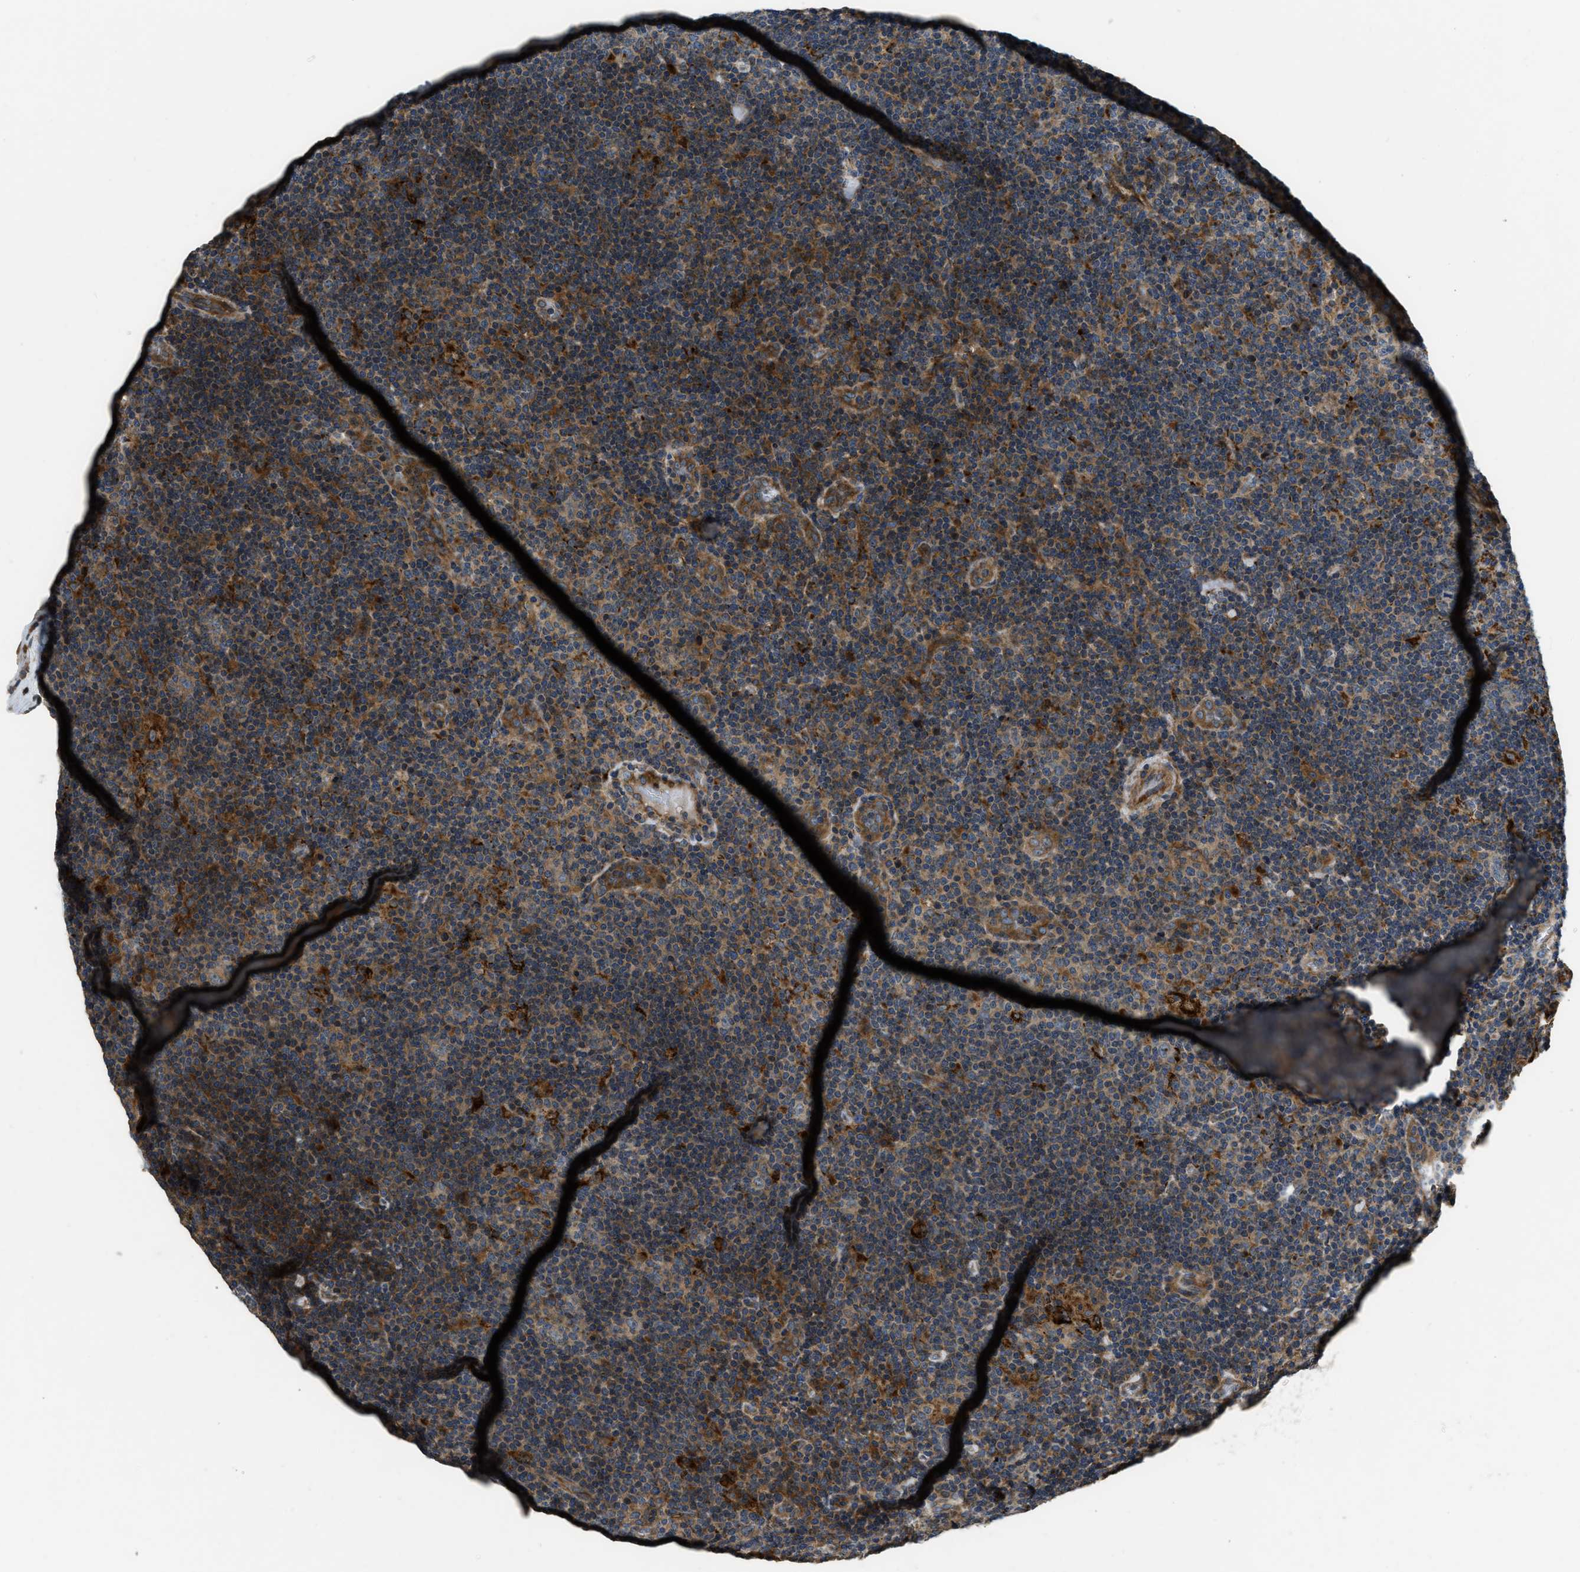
{"staining": {"intensity": "weak", "quantity": ">75%", "location": "cytoplasmic/membranous"}, "tissue": "lymphoma", "cell_type": "Tumor cells", "image_type": "cancer", "snomed": [{"axis": "morphology", "description": "Hodgkin's disease, NOS"}, {"axis": "topography", "description": "Lymph node"}], "caption": "This photomicrograph shows IHC staining of Hodgkin's disease, with low weak cytoplasmic/membranous positivity in about >75% of tumor cells.", "gene": "GGH", "patient": {"sex": "female", "age": 57}}